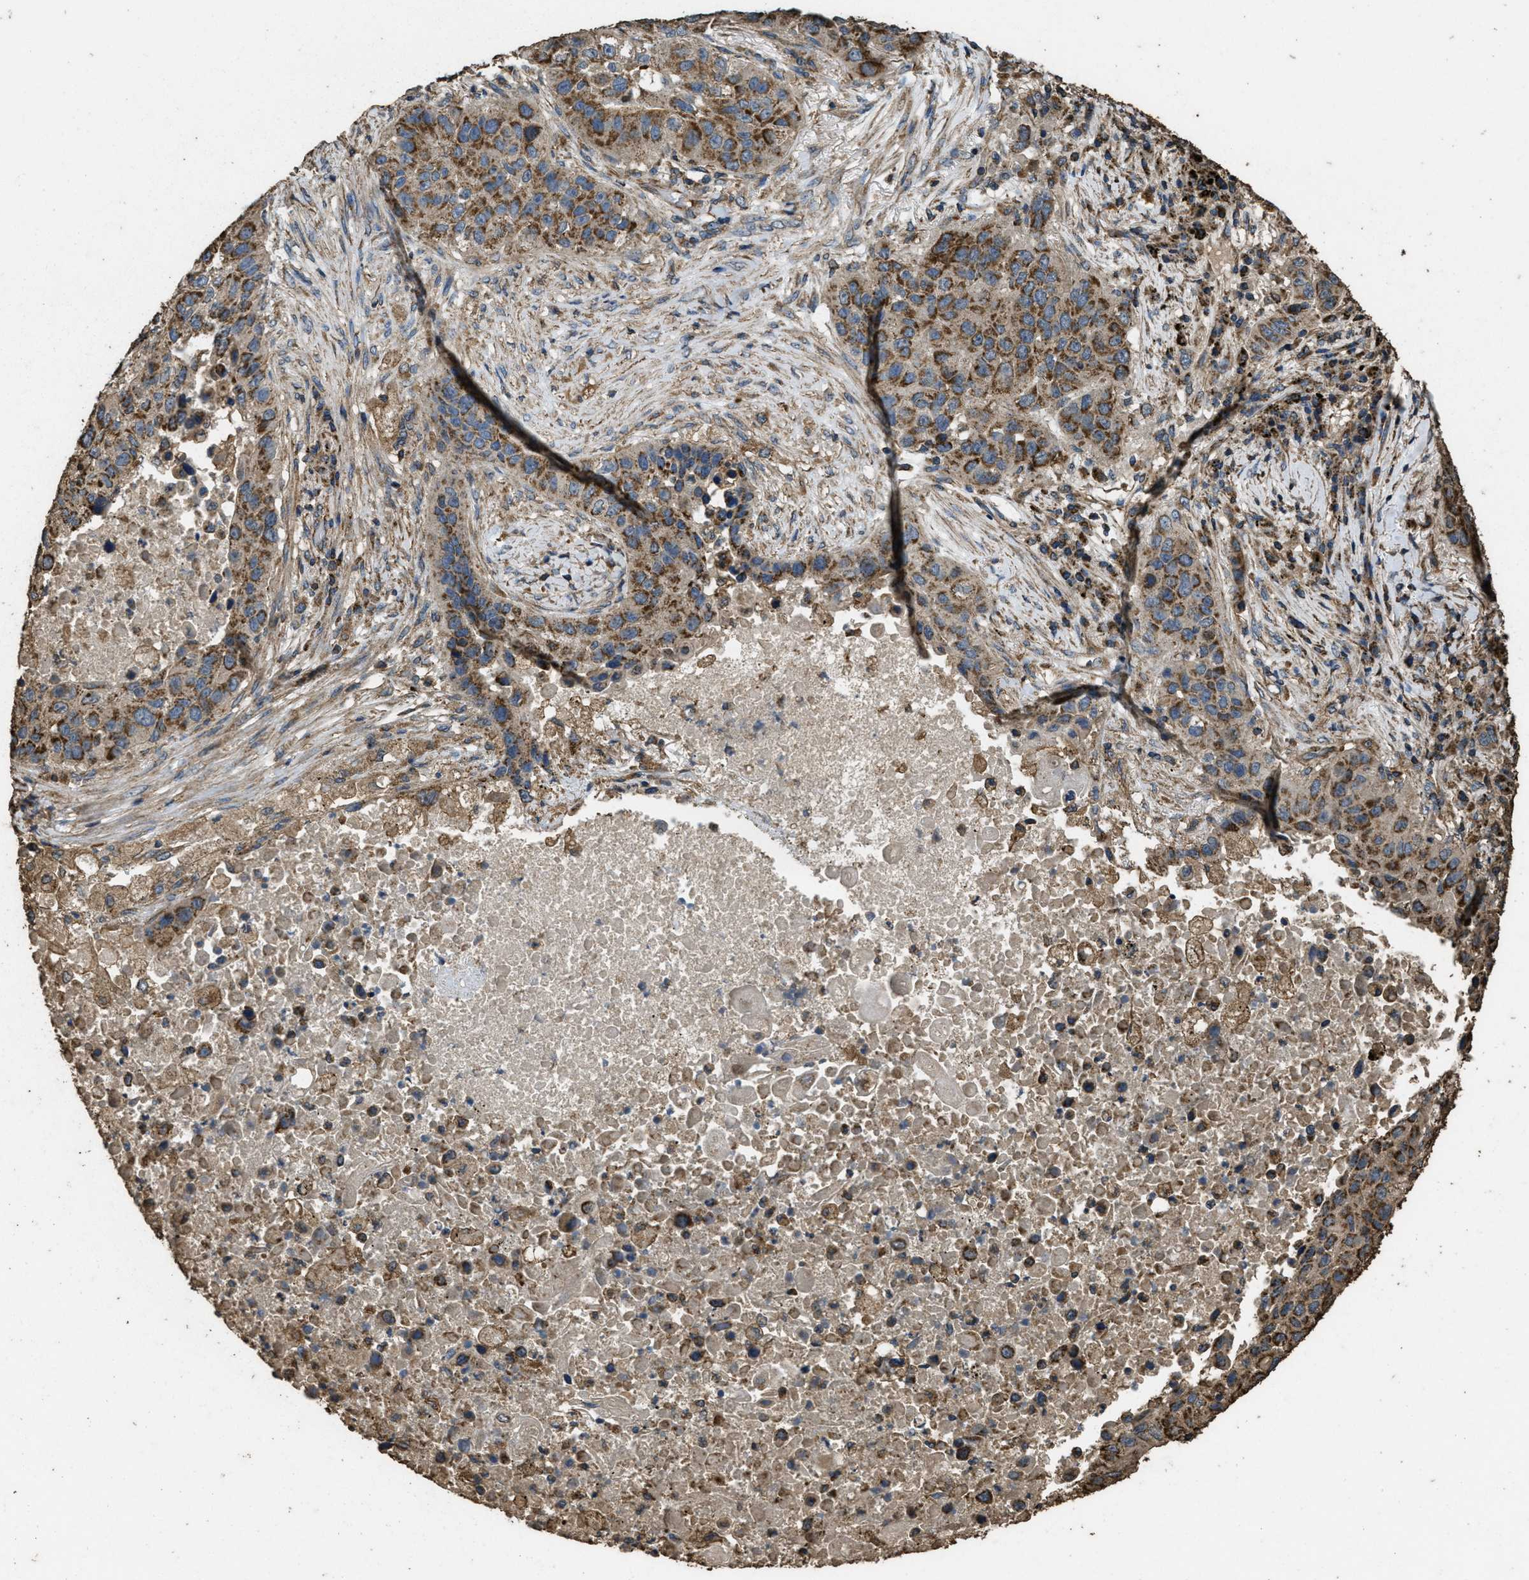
{"staining": {"intensity": "moderate", "quantity": ">75%", "location": "cytoplasmic/membranous"}, "tissue": "lung cancer", "cell_type": "Tumor cells", "image_type": "cancer", "snomed": [{"axis": "morphology", "description": "Squamous cell carcinoma, NOS"}, {"axis": "topography", "description": "Lung"}], "caption": "A brown stain shows moderate cytoplasmic/membranous expression of a protein in squamous cell carcinoma (lung) tumor cells. The staining is performed using DAB (3,3'-diaminobenzidine) brown chromogen to label protein expression. The nuclei are counter-stained blue using hematoxylin.", "gene": "CYRIA", "patient": {"sex": "male", "age": 57}}